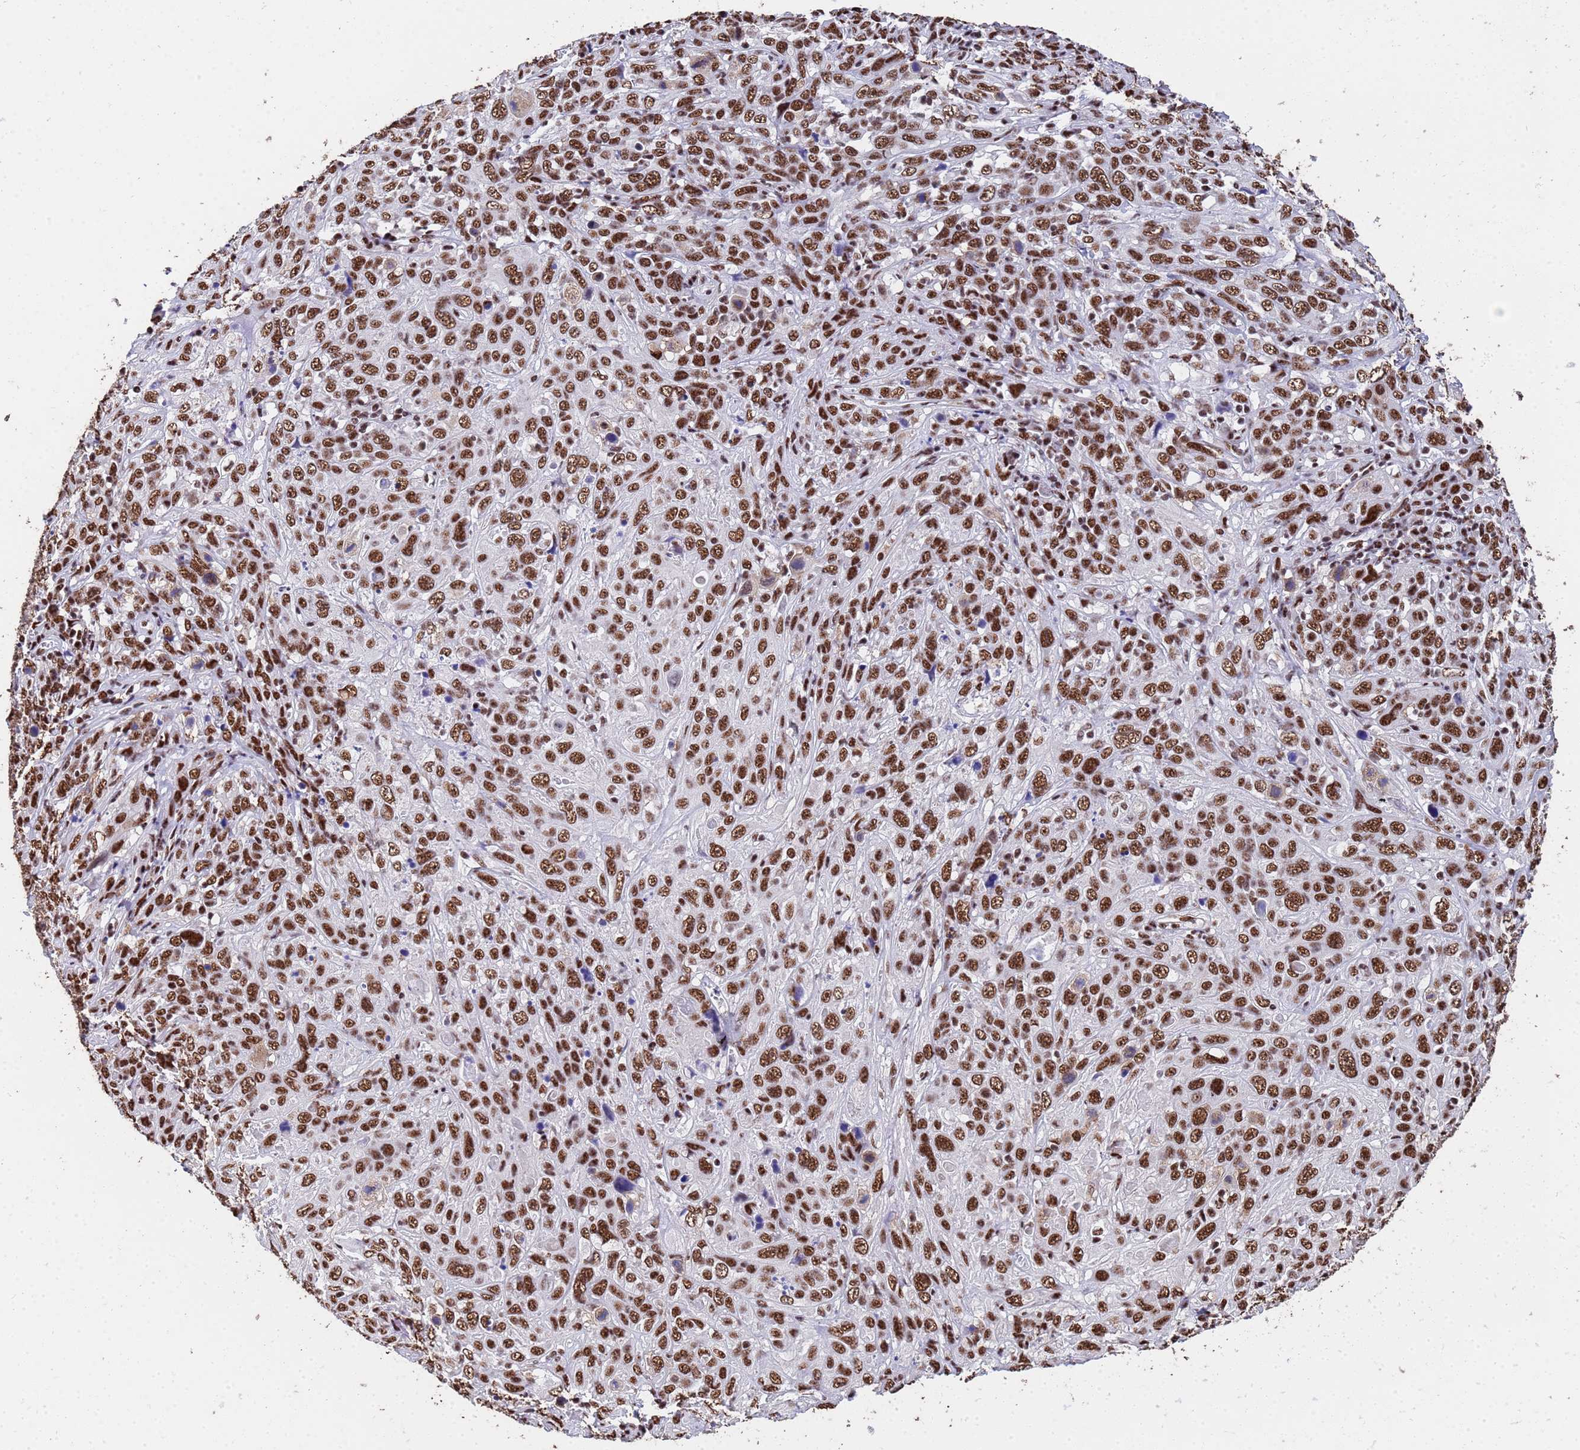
{"staining": {"intensity": "moderate", "quantity": ">75%", "location": "nuclear"}, "tissue": "cervical cancer", "cell_type": "Tumor cells", "image_type": "cancer", "snomed": [{"axis": "morphology", "description": "Squamous cell carcinoma, NOS"}, {"axis": "topography", "description": "Cervix"}], "caption": "Immunohistochemical staining of human cervical cancer (squamous cell carcinoma) exhibits moderate nuclear protein staining in approximately >75% of tumor cells.", "gene": "SF3B2", "patient": {"sex": "female", "age": 46}}